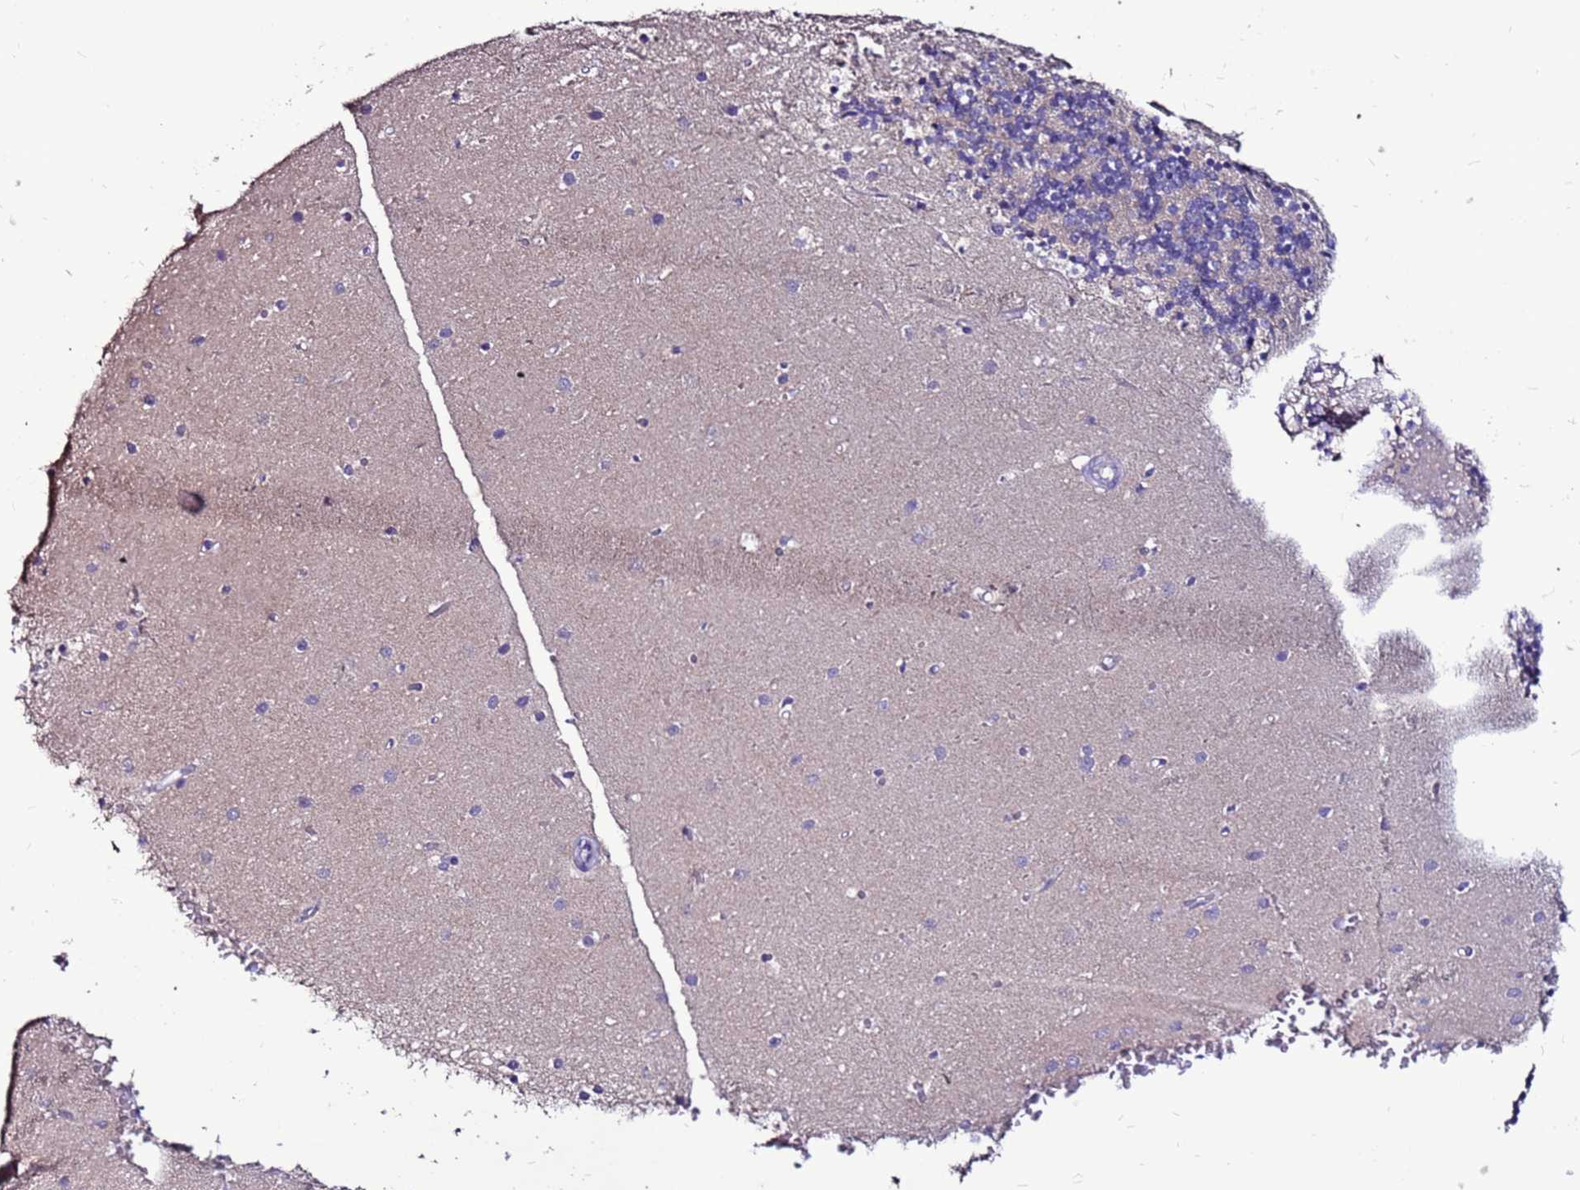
{"staining": {"intensity": "negative", "quantity": "none", "location": "none"}, "tissue": "cerebellum", "cell_type": "Cells in granular layer", "image_type": "normal", "snomed": [{"axis": "morphology", "description": "Normal tissue, NOS"}, {"axis": "topography", "description": "Cerebellum"}], "caption": "Cells in granular layer show no significant protein staining in normal cerebellum. The staining was performed using DAB to visualize the protein expression in brown, while the nuclei were stained in blue with hematoxylin (Magnification: 20x).", "gene": "SLC44A3", "patient": {"sex": "male", "age": 54}}